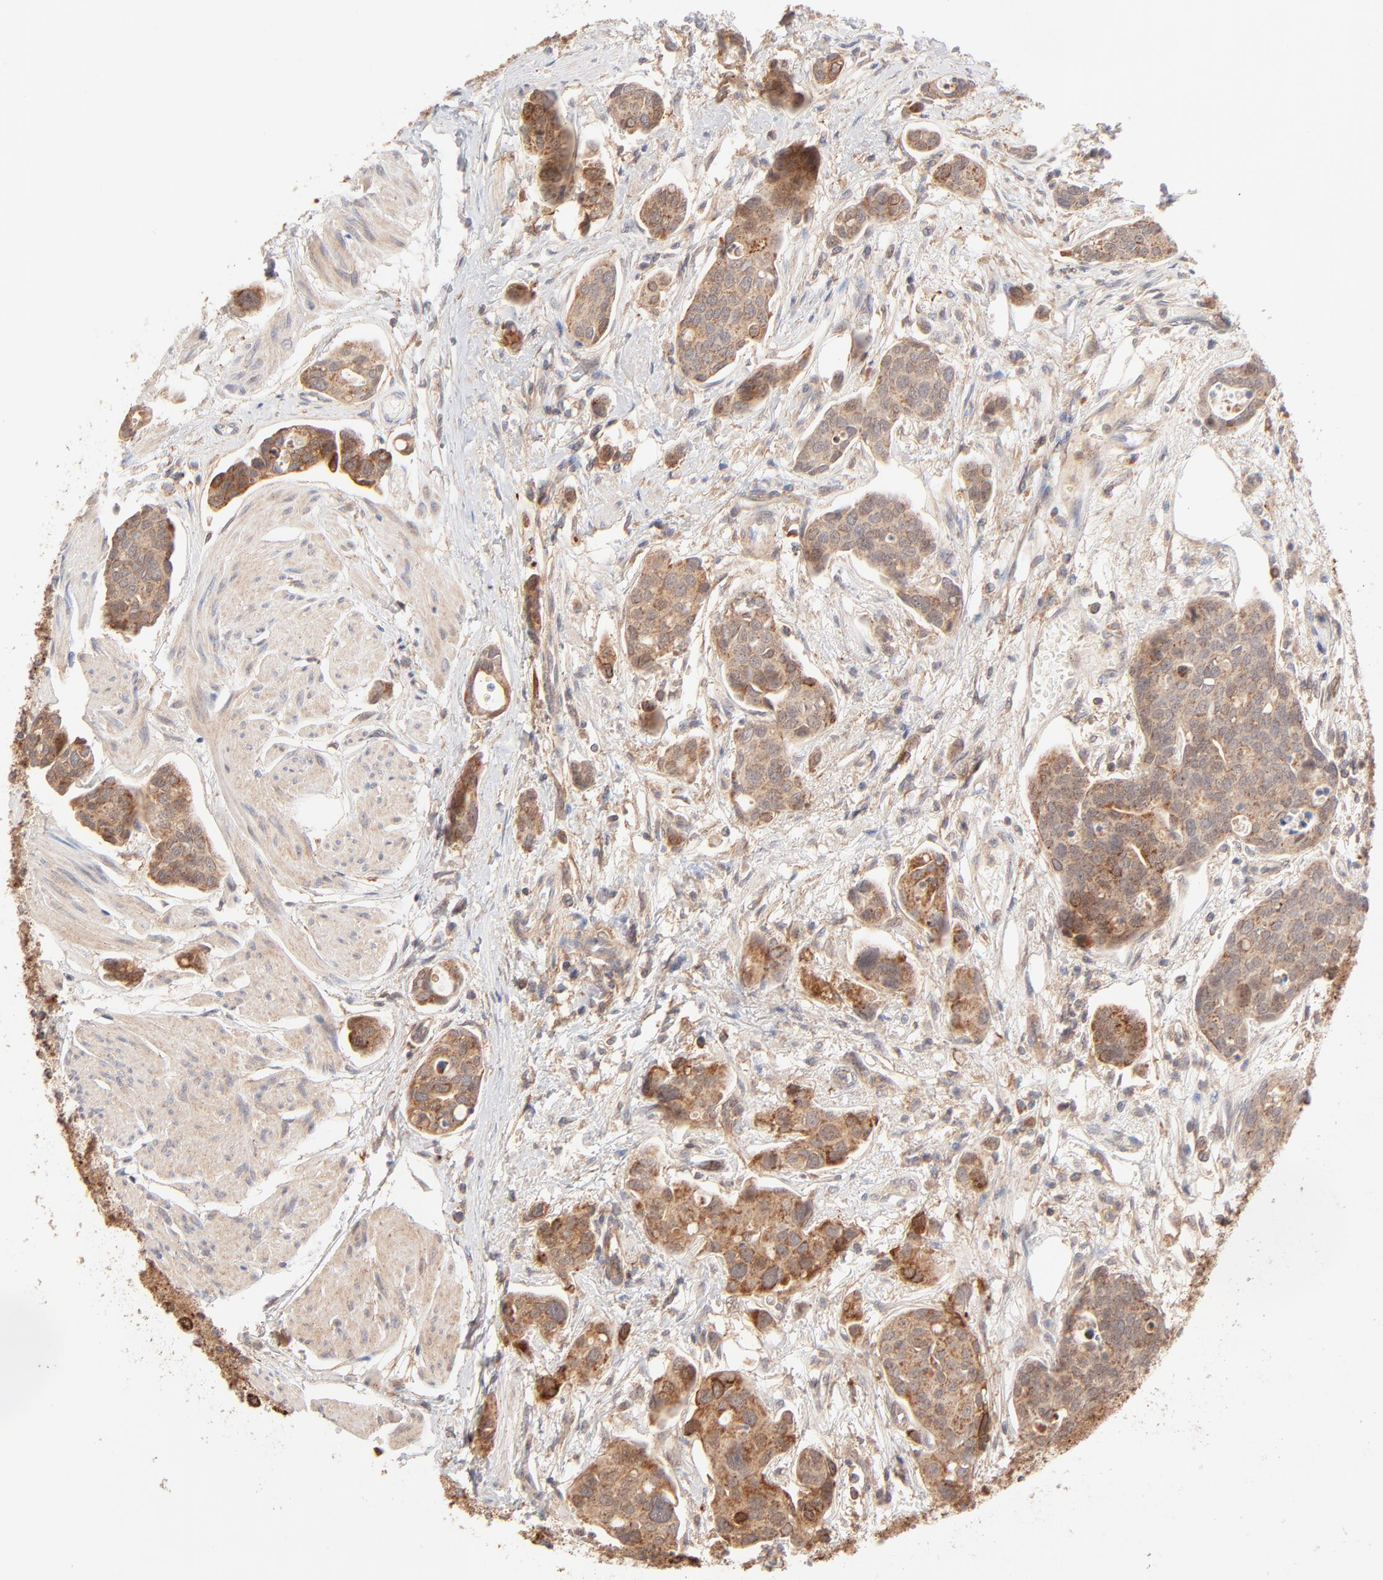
{"staining": {"intensity": "moderate", "quantity": ">75%", "location": "cytoplasmic/membranous"}, "tissue": "urothelial cancer", "cell_type": "Tumor cells", "image_type": "cancer", "snomed": [{"axis": "morphology", "description": "Urothelial carcinoma, High grade"}, {"axis": "topography", "description": "Urinary bladder"}], "caption": "Immunohistochemical staining of human high-grade urothelial carcinoma reveals moderate cytoplasmic/membranous protein staining in about >75% of tumor cells. The staining is performed using DAB brown chromogen to label protein expression. The nuclei are counter-stained blue using hematoxylin.", "gene": "CSPG4", "patient": {"sex": "male", "age": 78}}